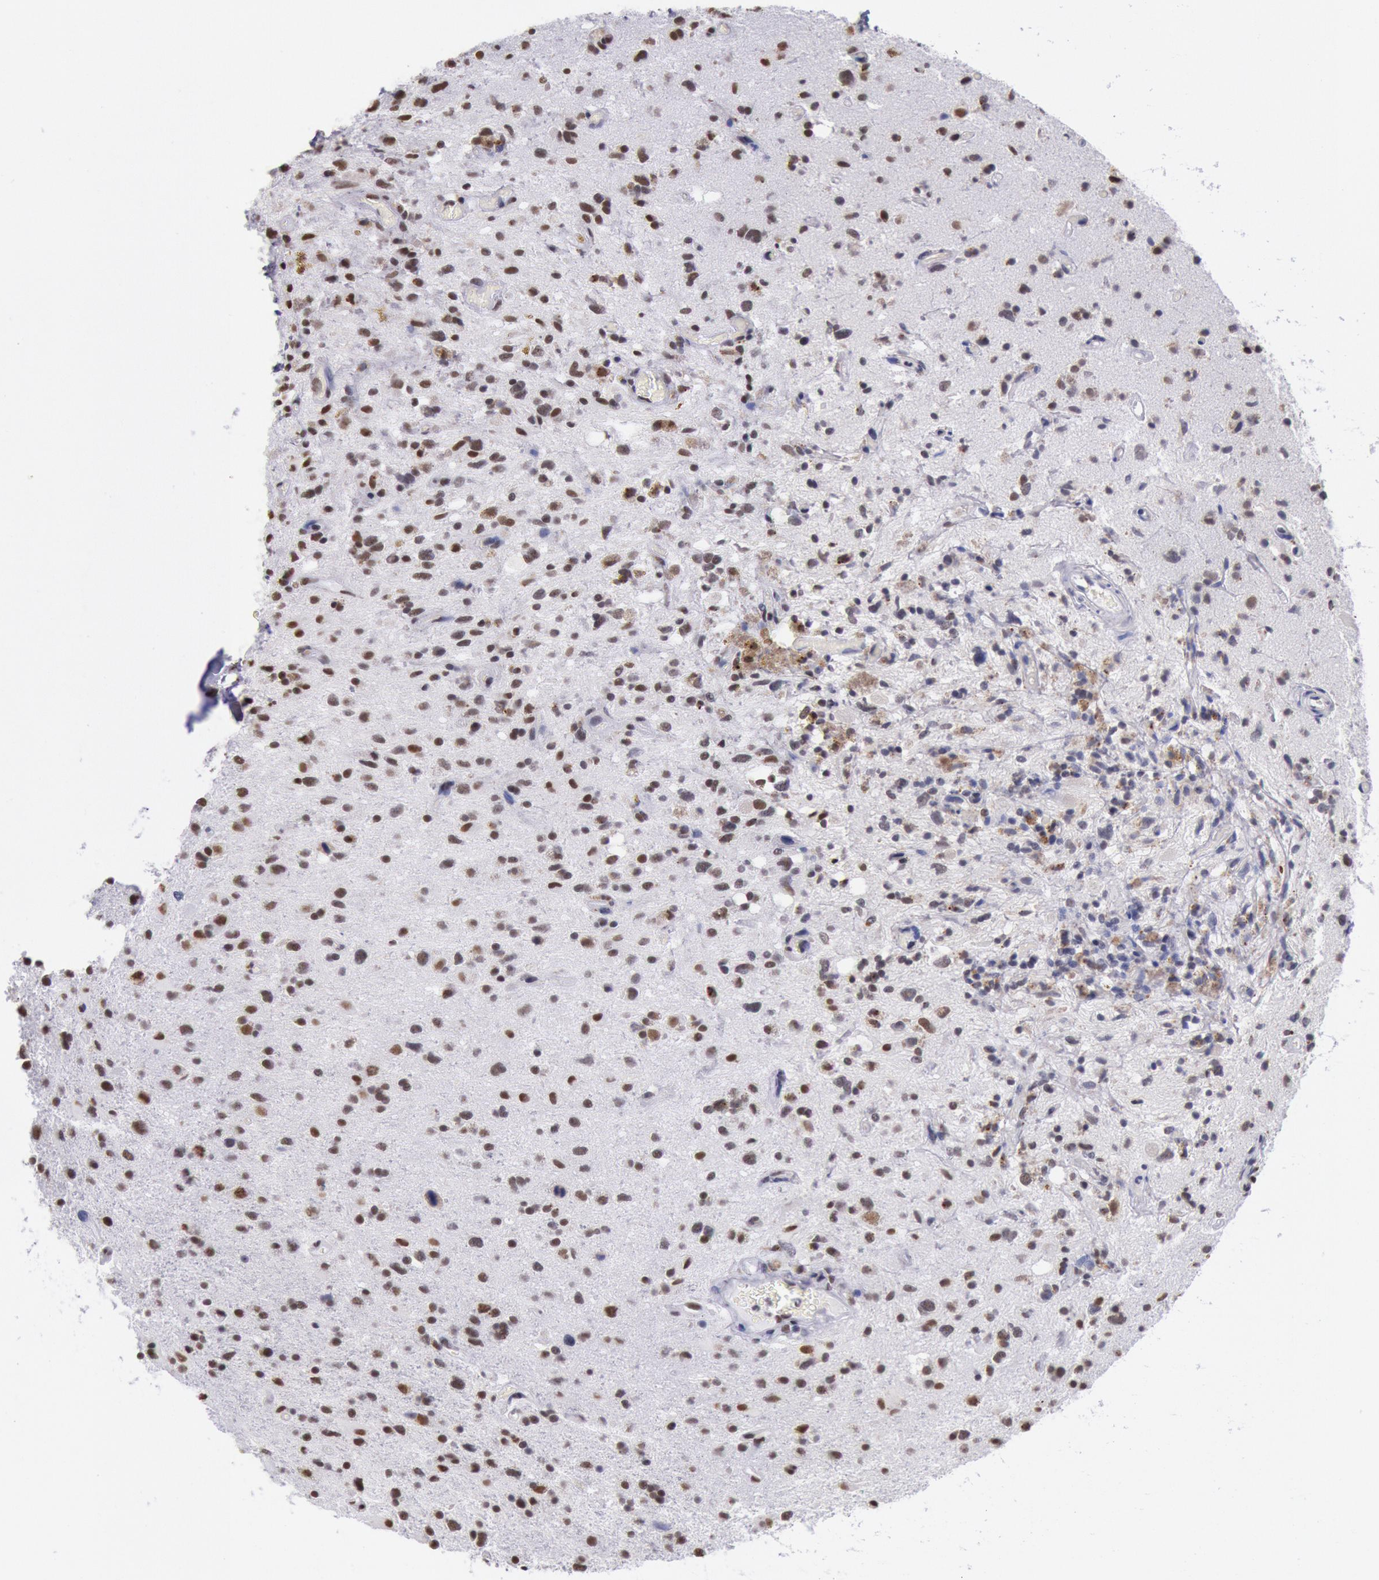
{"staining": {"intensity": "moderate", "quantity": ">75%", "location": "nuclear"}, "tissue": "glioma", "cell_type": "Tumor cells", "image_type": "cancer", "snomed": [{"axis": "morphology", "description": "Glioma, malignant, High grade"}, {"axis": "topography", "description": "Brain"}], "caption": "The histopathology image exhibits staining of glioma, revealing moderate nuclear protein expression (brown color) within tumor cells.", "gene": "SNRPD3", "patient": {"sex": "male", "age": 48}}